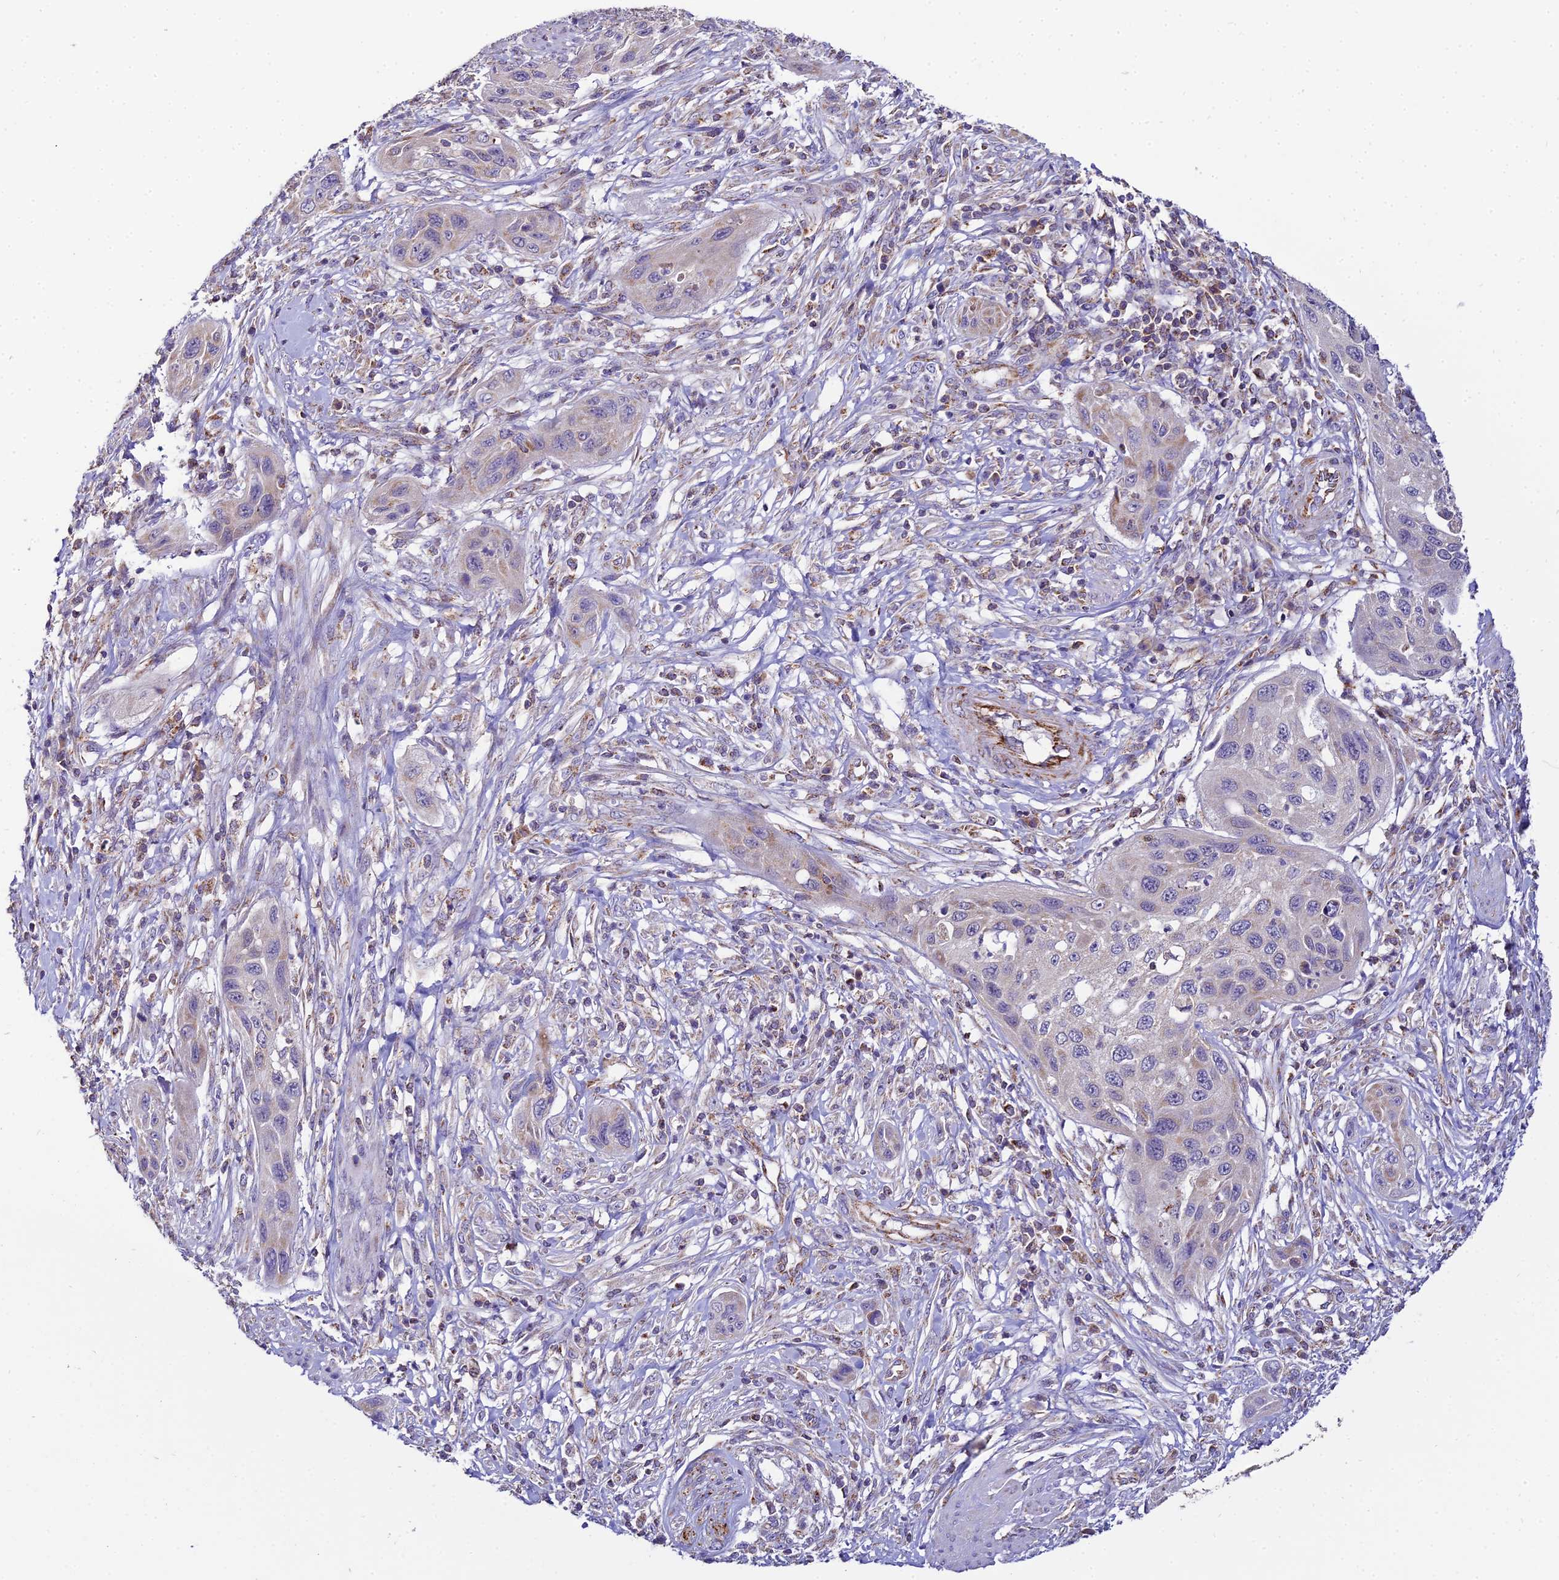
{"staining": {"intensity": "negative", "quantity": "none", "location": "none"}, "tissue": "cervical cancer", "cell_type": "Tumor cells", "image_type": "cancer", "snomed": [{"axis": "morphology", "description": "Squamous cell carcinoma, NOS"}, {"axis": "topography", "description": "Cervix"}], "caption": "This is an immunohistochemistry (IHC) photomicrograph of human cervical squamous cell carcinoma. There is no positivity in tumor cells.", "gene": "NIPSNAP3A", "patient": {"sex": "female", "age": 42}}